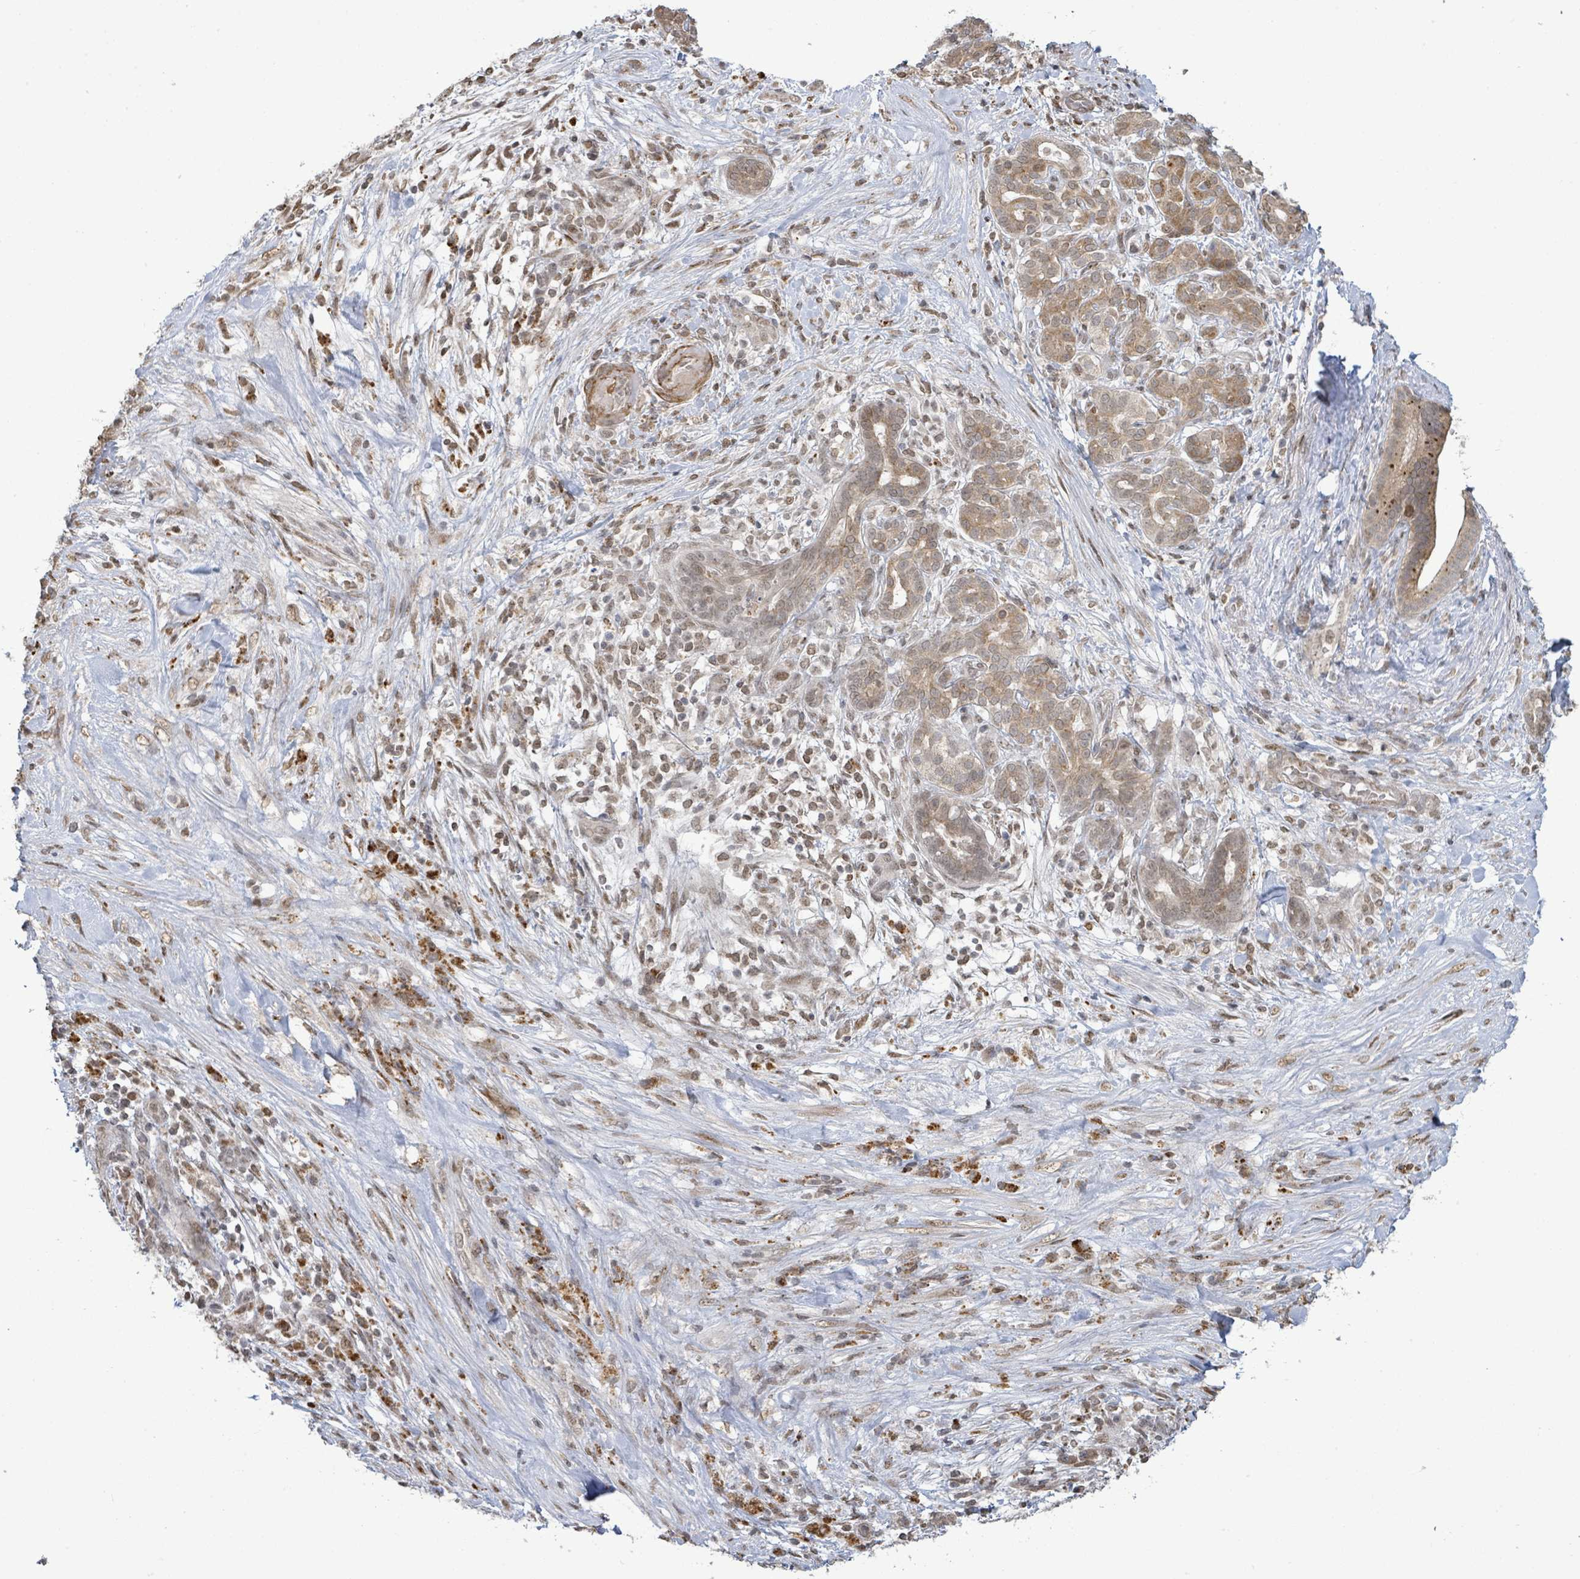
{"staining": {"intensity": "moderate", "quantity": ">75%", "location": "cytoplasmic/membranous"}, "tissue": "pancreatic cancer", "cell_type": "Tumor cells", "image_type": "cancer", "snomed": [{"axis": "morphology", "description": "Adenocarcinoma, NOS"}, {"axis": "topography", "description": "Pancreas"}], "caption": "IHC (DAB) staining of human pancreatic adenocarcinoma exhibits moderate cytoplasmic/membranous protein staining in about >75% of tumor cells. The staining was performed using DAB (3,3'-diaminobenzidine) to visualize the protein expression in brown, while the nuclei were stained in blue with hematoxylin (Magnification: 20x).", "gene": "SBF2", "patient": {"sex": "male", "age": 44}}